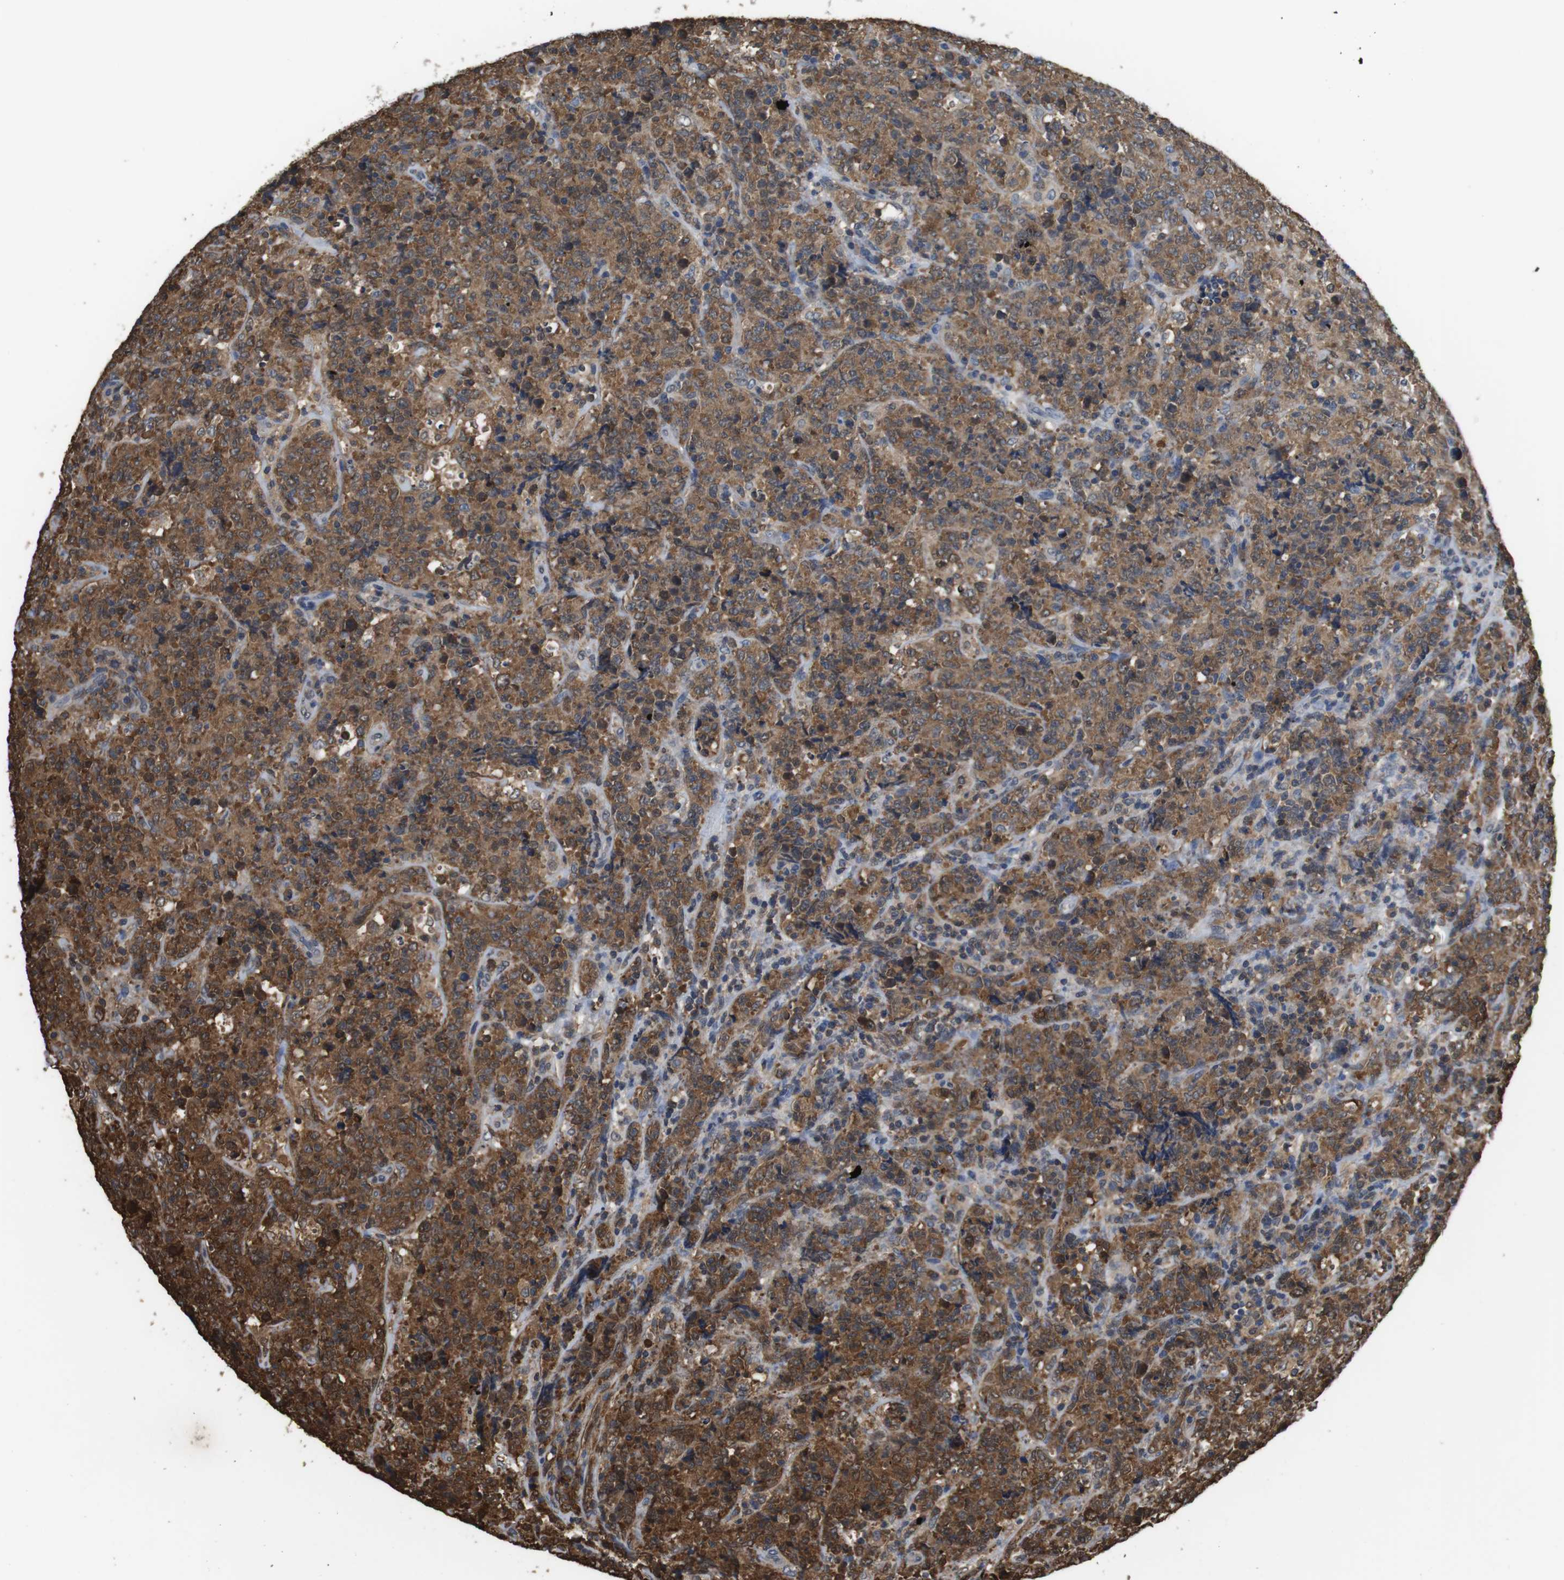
{"staining": {"intensity": "moderate", "quantity": ">75%", "location": "cytoplasmic/membranous"}, "tissue": "lymphoma", "cell_type": "Tumor cells", "image_type": "cancer", "snomed": [{"axis": "morphology", "description": "Malignant lymphoma, non-Hodgkin's type, High grade"}, {"axis": "topography", "description": "Tonsil"}], "caption": "IHC image of lymphoma stained for a protein (brown), which displays medium levels of moderate cytoplasmic/membranous expression in approximately >75% of tumor cells.", "gene": "LDHA", "patient": {"sex": "female", "age": 36}}